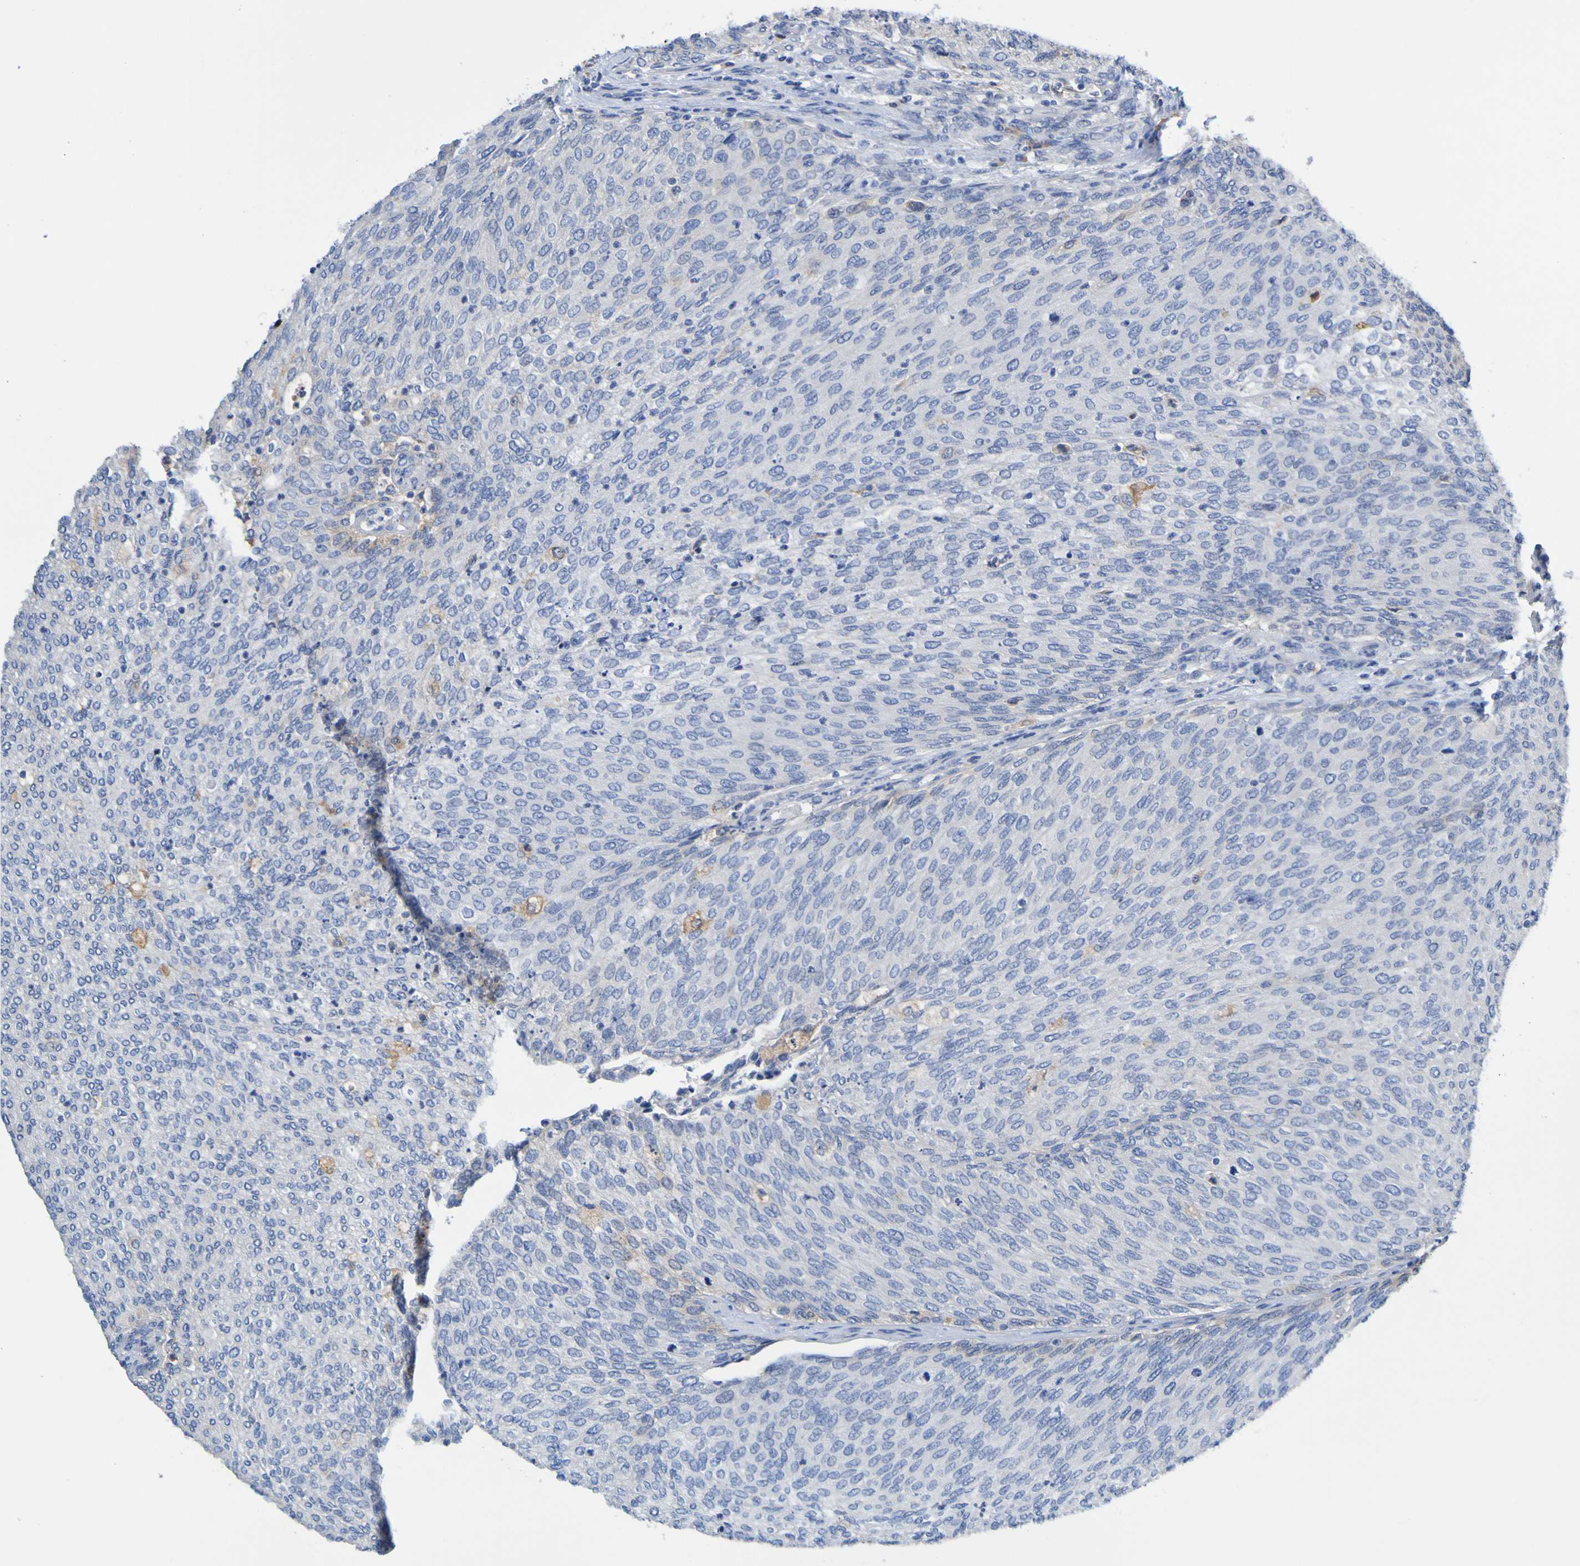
{"staining": {"intensity": "negative", "quantity": "none", "location": "none"}, "tissue": "urothelial cancer", "cell_type": "Tumor cells", "image_type": "cancer", "snomed": [{"axis": "morphology", "description": "Urothelial carcinoma, Low grade"}, {"axis": "topography", "description": "Urinary bladder"}], "caption": "Immunohistochemistry micrograph of human low-grade urothelial carcinoma stained for a protein (brown), which displays no staining in tumor cells.", "gene": "METAP2", "patient": {"sex": "female", "age": 79}}